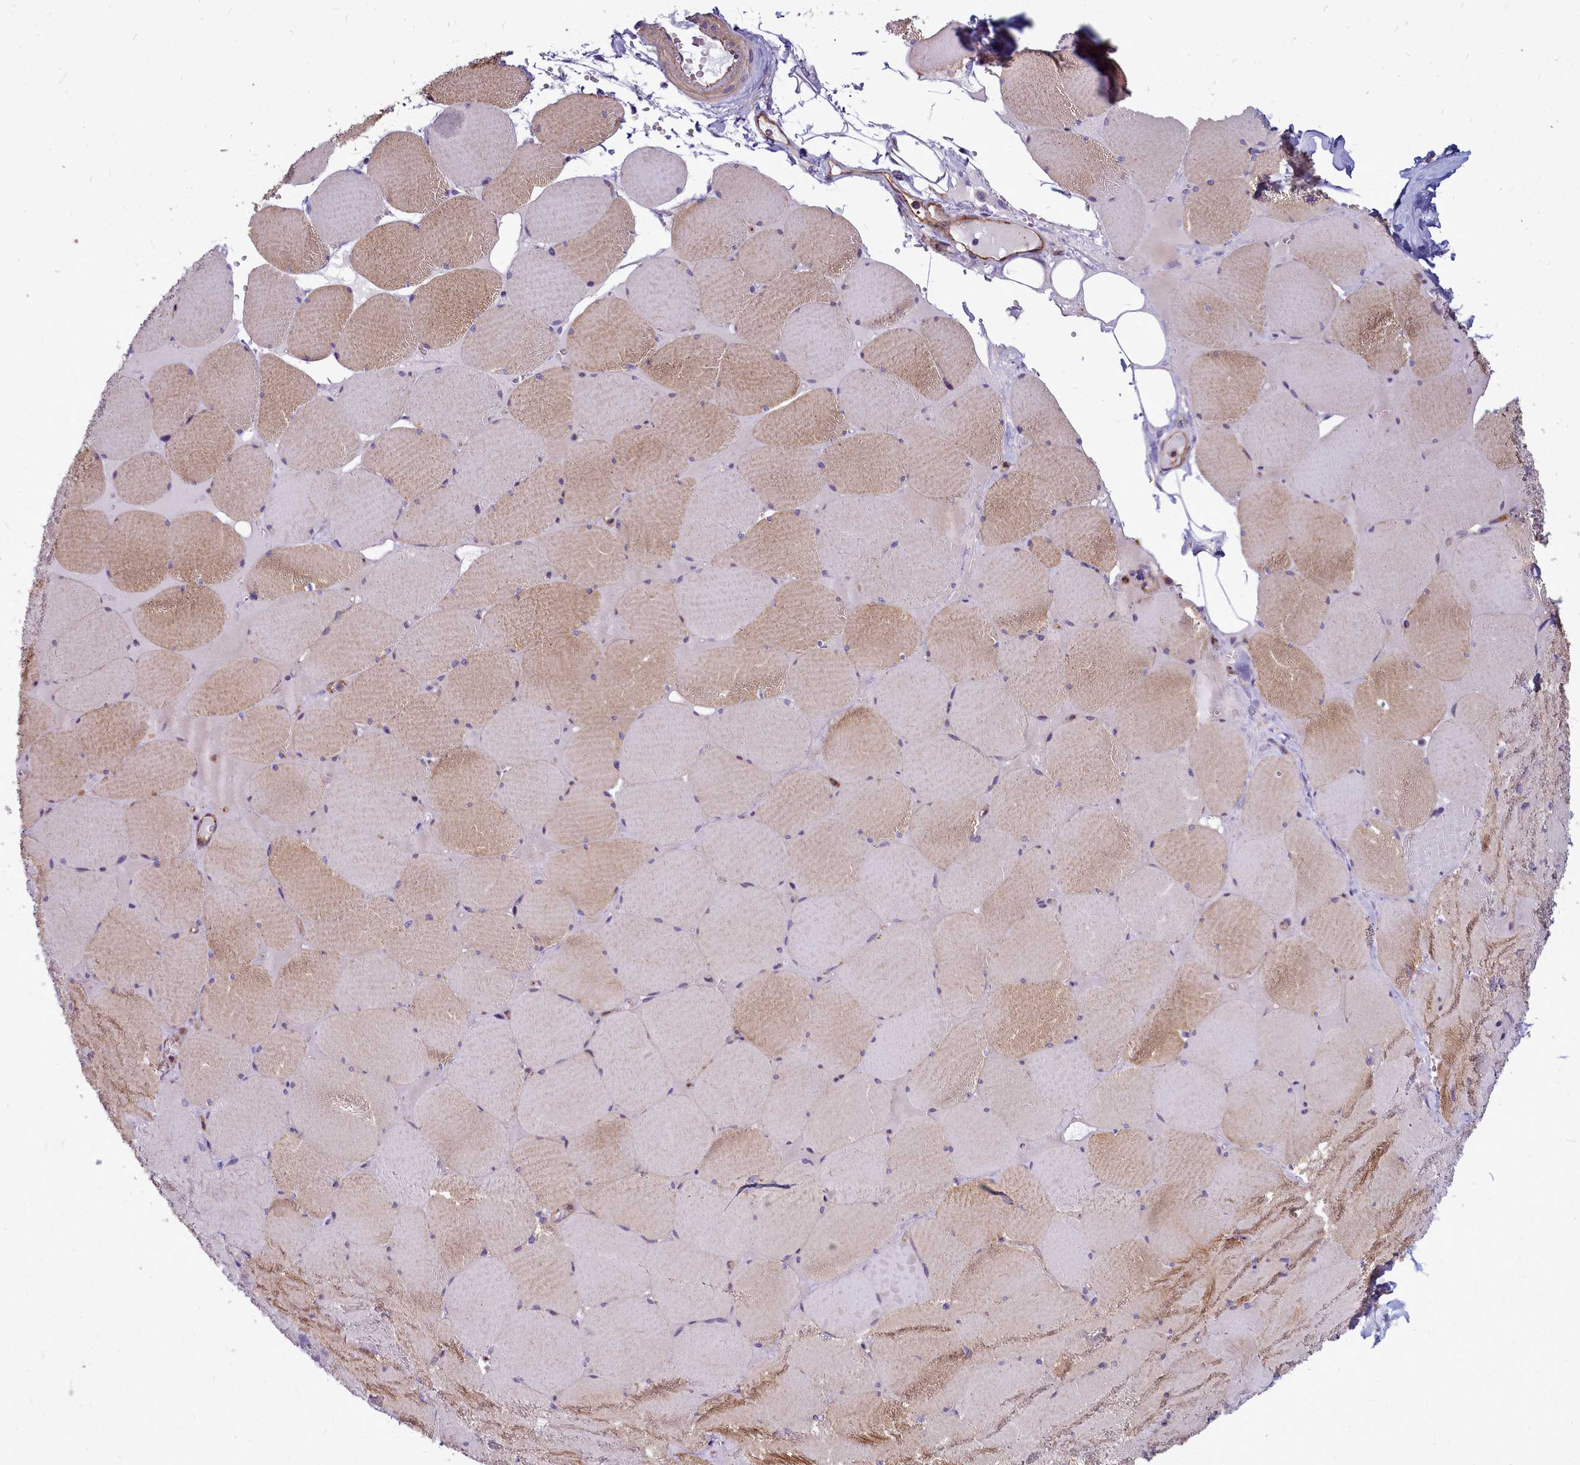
{"staining": {"intensity": "moderate", "quantity": "25%-75%", "location": "cytoplasmic/membranous"}, "tissue": "skeletal muscle", "cell_type": "Myocytes", "image_type": "normal", "snomed": [{"axis": "morphology", "description": "Normal tissue, NOS"}, {"axis": "topography", "description": "Skeletal muscle"}, {"axis": "topography", "description": "Head-Neck"}], "caption": "Skeletal muscle stained with a brown dye reveals moderate cytoplasmic/membranous positive expression in approximately 25%-75% of myocytes.", "gene": "TTC5", "patient": {"sex": "male", "age": 66}}